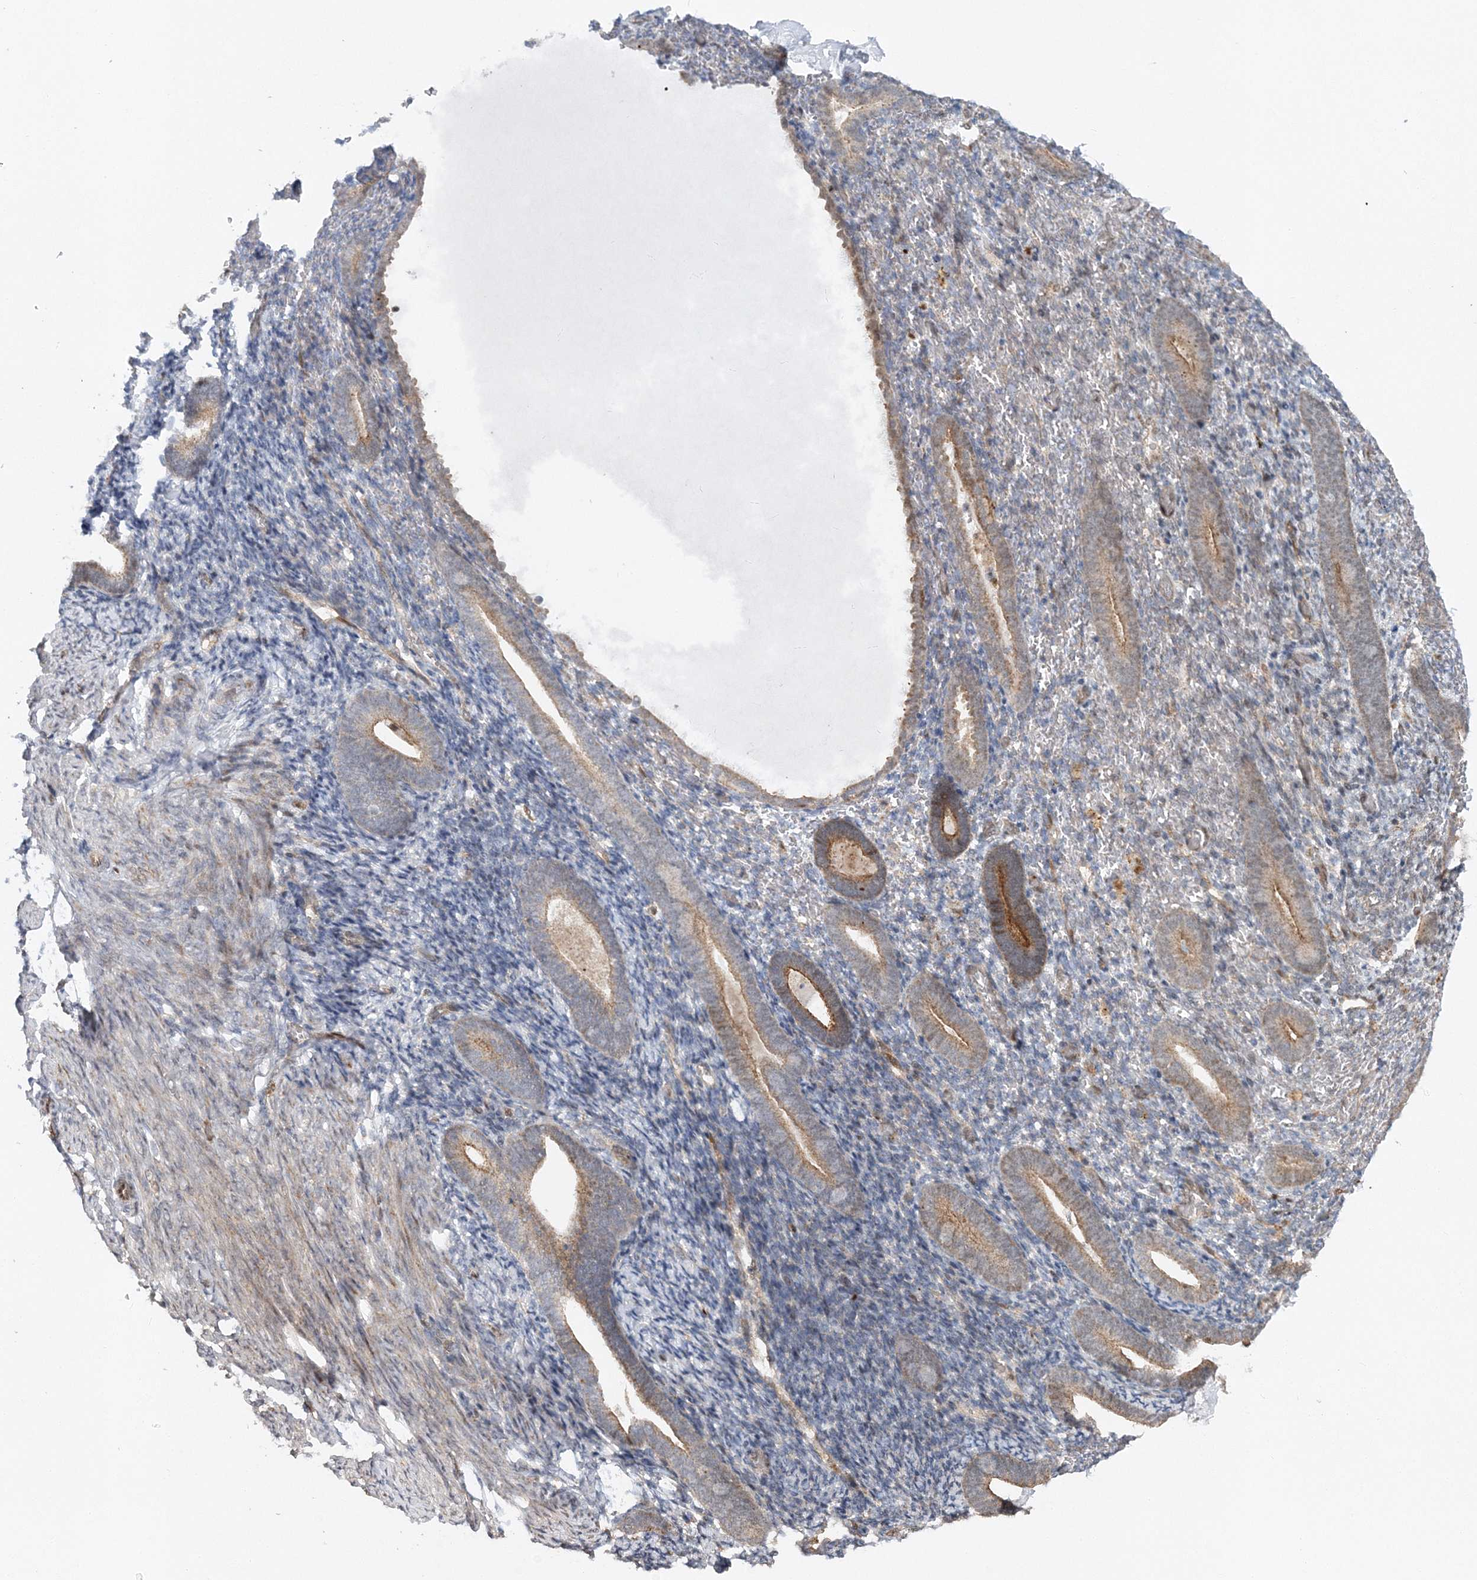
{"staining": {"intensity": "negative", "quantity": "none", "location": "none"}, "tissue": "endometrium", "cell_type": "Cells in endometrial stroma", "image_type": "normal", "snomed": [{"axis": "morphology", "description": "Normal tissue, NOS"}, {"axis": "topography", "description": "Endometrium"}], "caption": "This is a micrograph of immunohistochemistry (IHC) staining of normal endometrium, which shows no expression in cells in endometrial stroma.", "gene": "RAB11FIP2", "patient": {"sex": "female", "age": 51}}